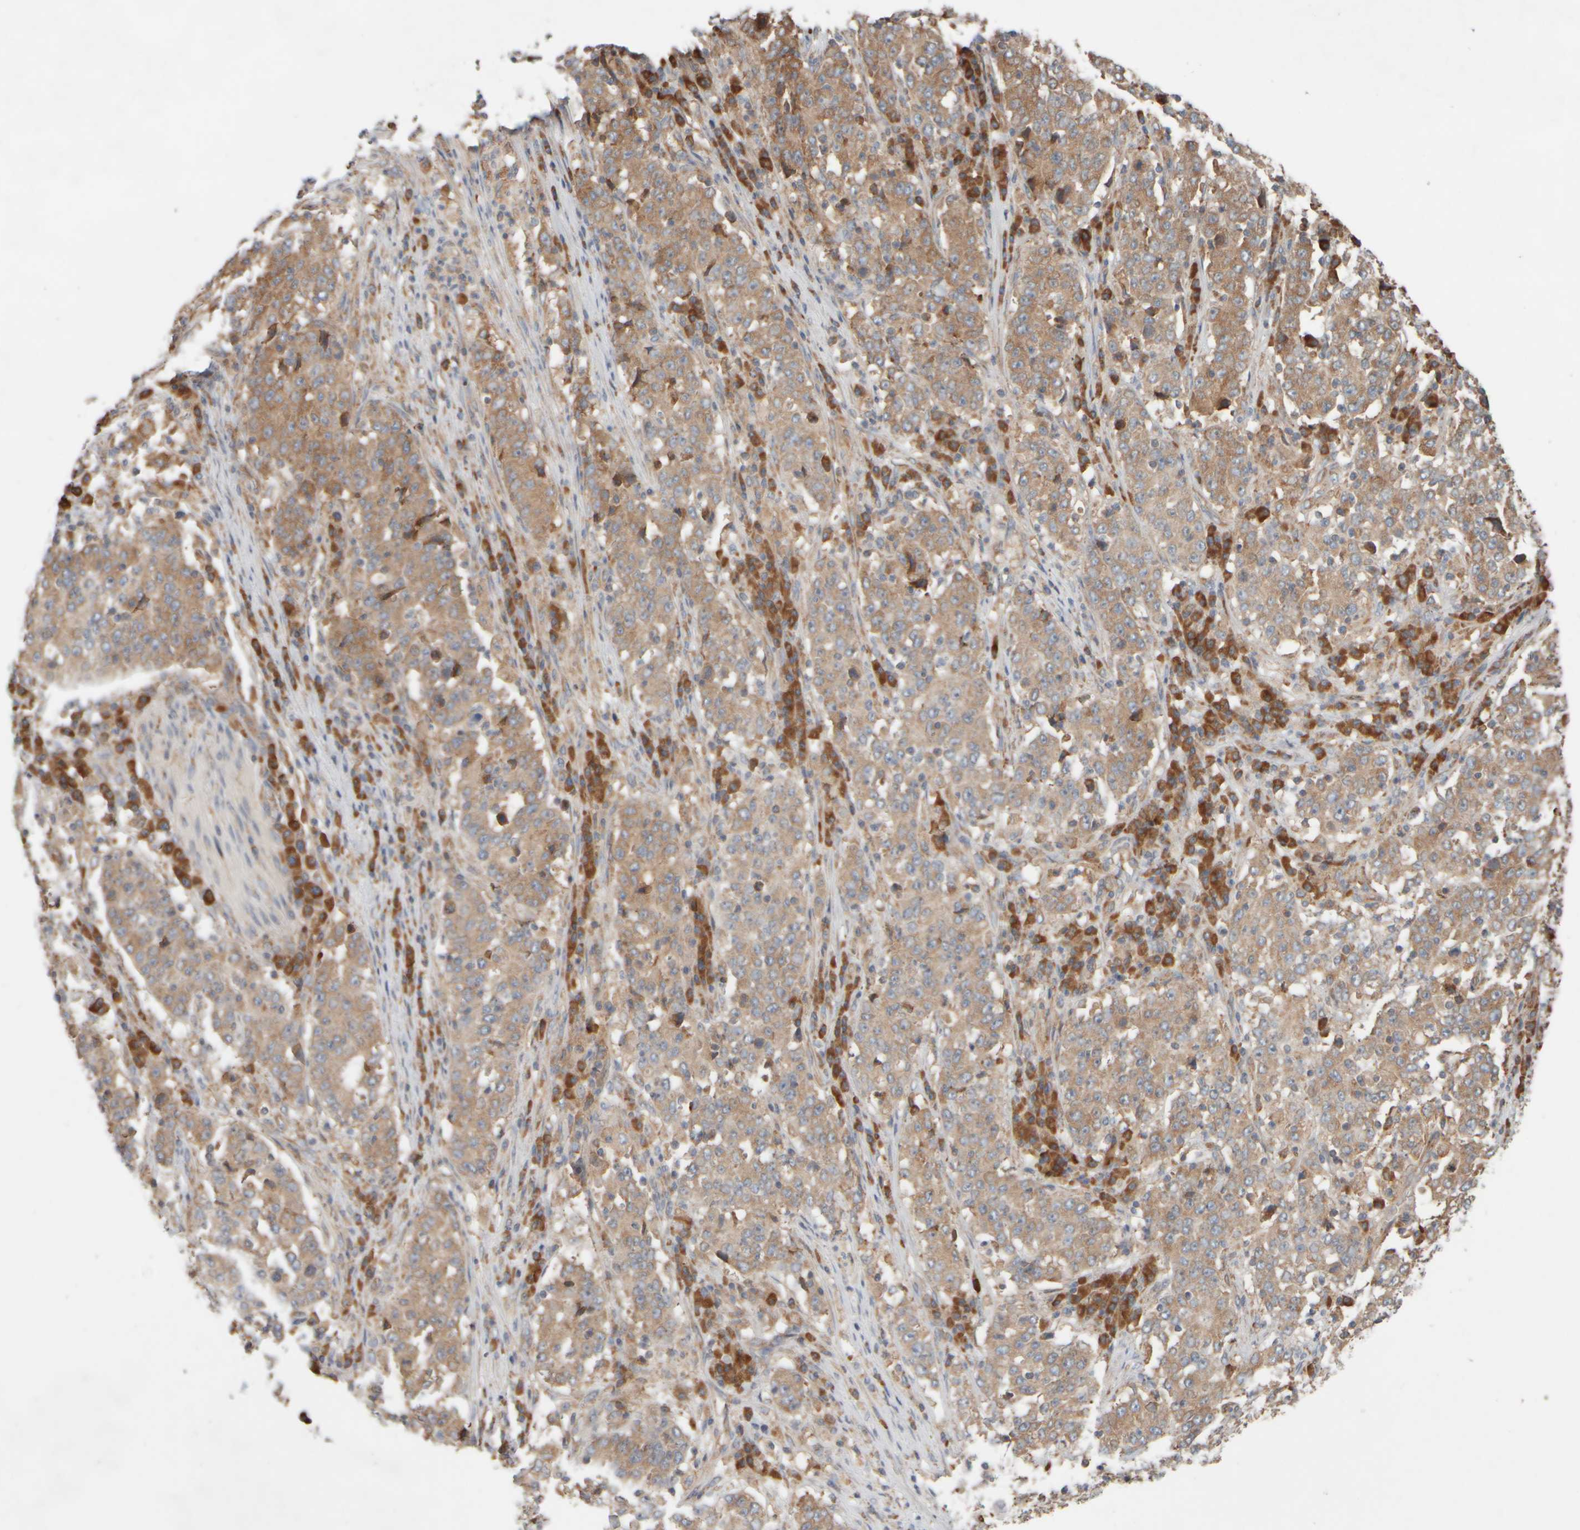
{"staining": {"intensity": "moderate", "quantity": ">75%", "location": "cytoplasmic/membranous"}, "tissue": "stomach cancer", "cell_type": "Tumor cells", "image_type": "cancer", "snomed": [{"axis": "morphology", "description": "Adenocarcinoma, NOS"}, {"axis": "topography", "description": "Stomach"}], "caption": "Approximately >75% of tumor cells in stomach cancer show moderate cytoplasmic/membranous protein positivity as visualized by brown immunohistochemical staining.", "gene": "EIF2B3", "patient": {"sex": "male", "age": 59}}